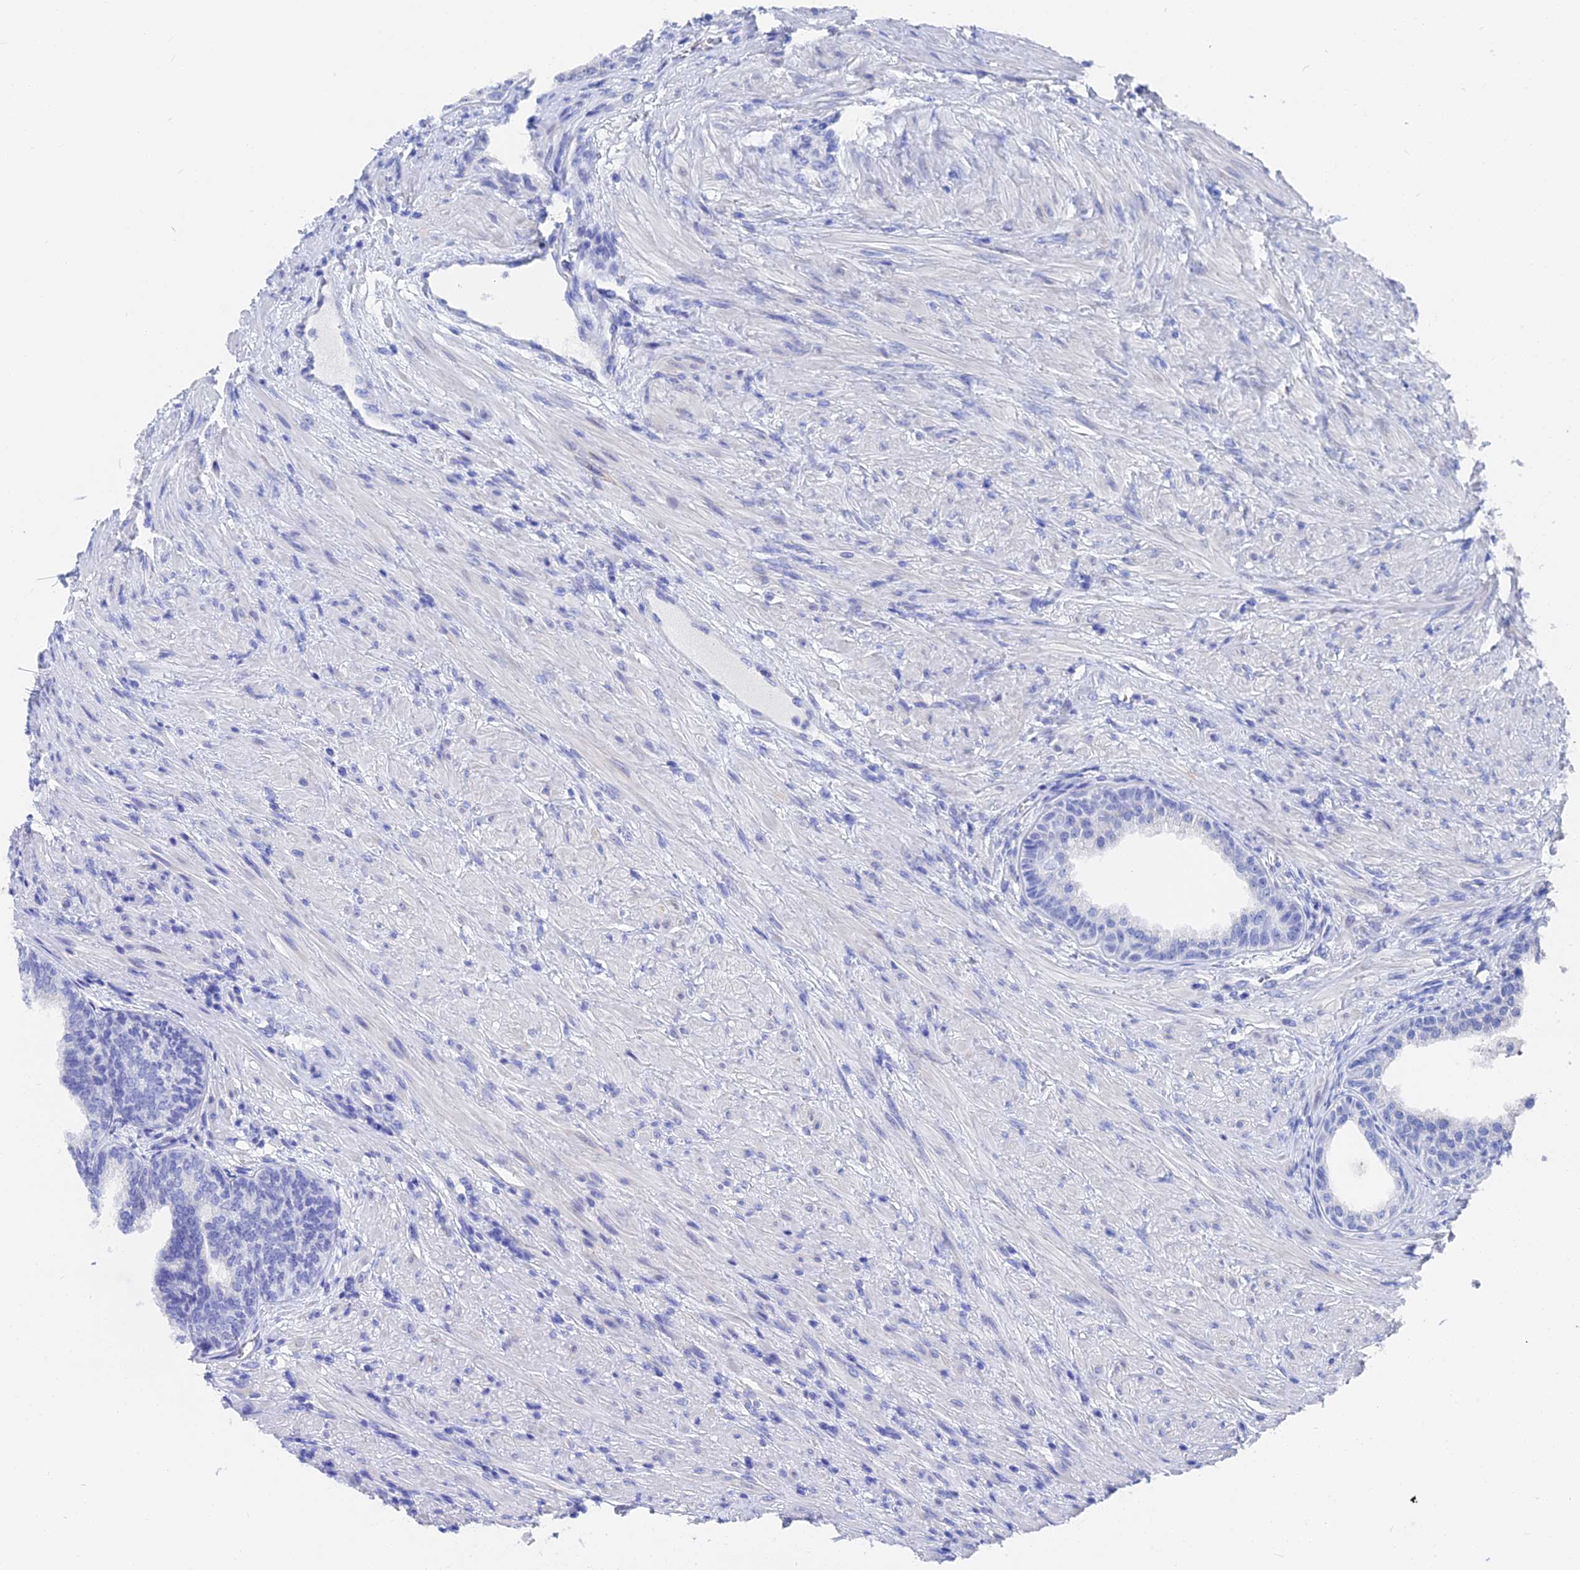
{"staining": {"intensity": "negative", "quantity": "none", "location": "none"}, "tissue": "prostate", "cell_type": "Glandular cells", "image_type": "normal", "snomed": [{"axis": "morphology", "description": "Normal tissue, NOS"}, {"axis": "topography", "description": "Prostate"}], "caption": "A histopathology image of human prostate is negative for staining in glandular cells. The staining is performed using DAB brown chromogen with nuclei counter-stained in using hematoxylin.", "gene": "VPS33B", "patient": {"sex": "male", "age": 76}}